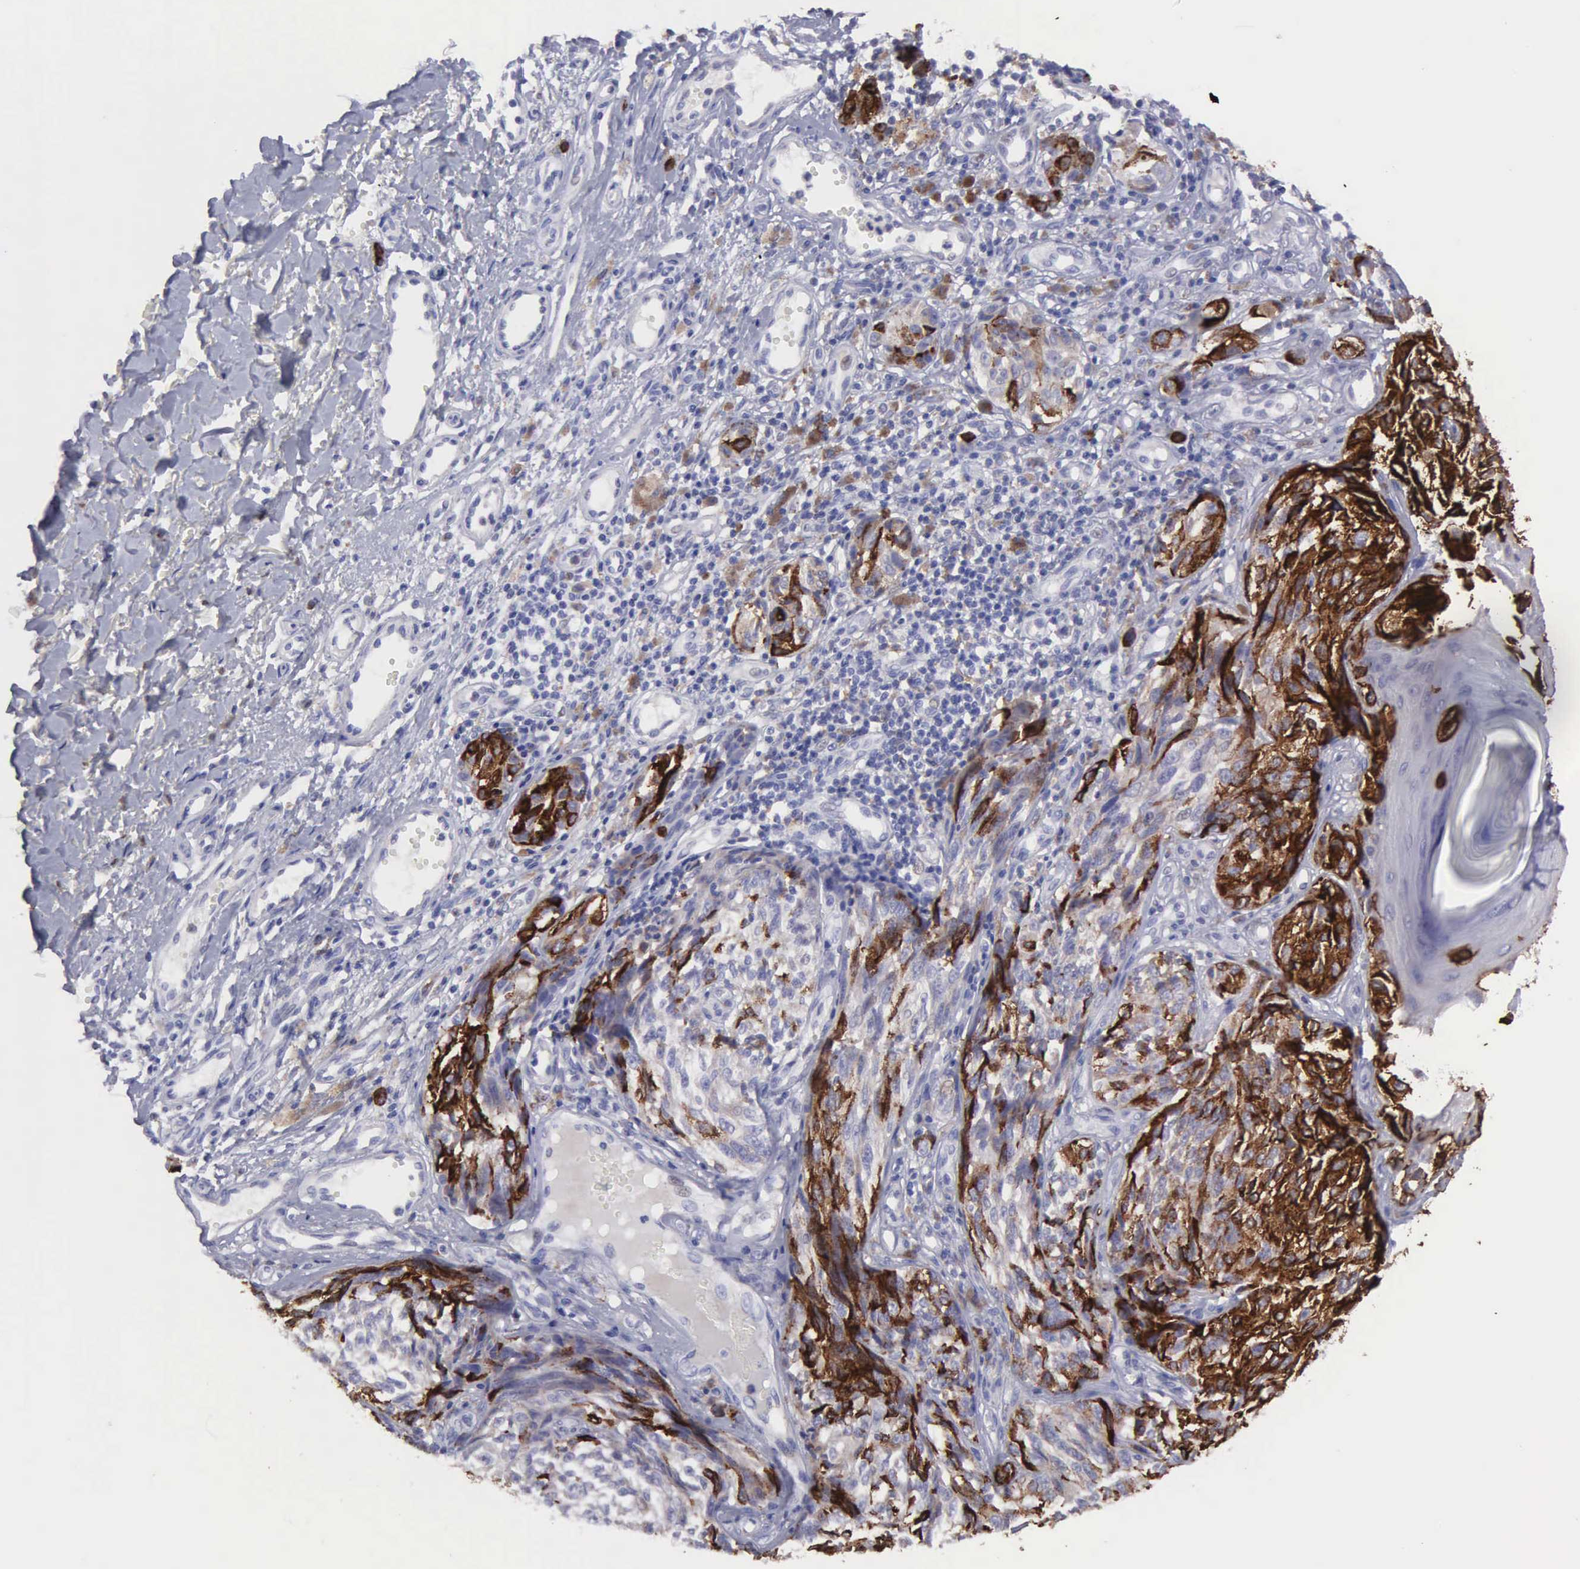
{"staining": {"intensity": "strong", "quantity": ">75%", "location": "cytoplasmic/membranous"}, "tissue": "melanoma", "cell_type": "Tumor cells", "image_type": "cancer", "snomed": [{"axis": "morphology", "description": "Malignant melanoma, NOS"}, {"axis": "topography", "description": "Skin"}], "caption": "There is high levels of strong cytoplasmic/membranous positivity in tumor cells of malignant melanoma, as demonstrated by immunohistochemical staining (brown color).", "gene": "TYRP1", "patient": {"sex": "male", "age": 67}}